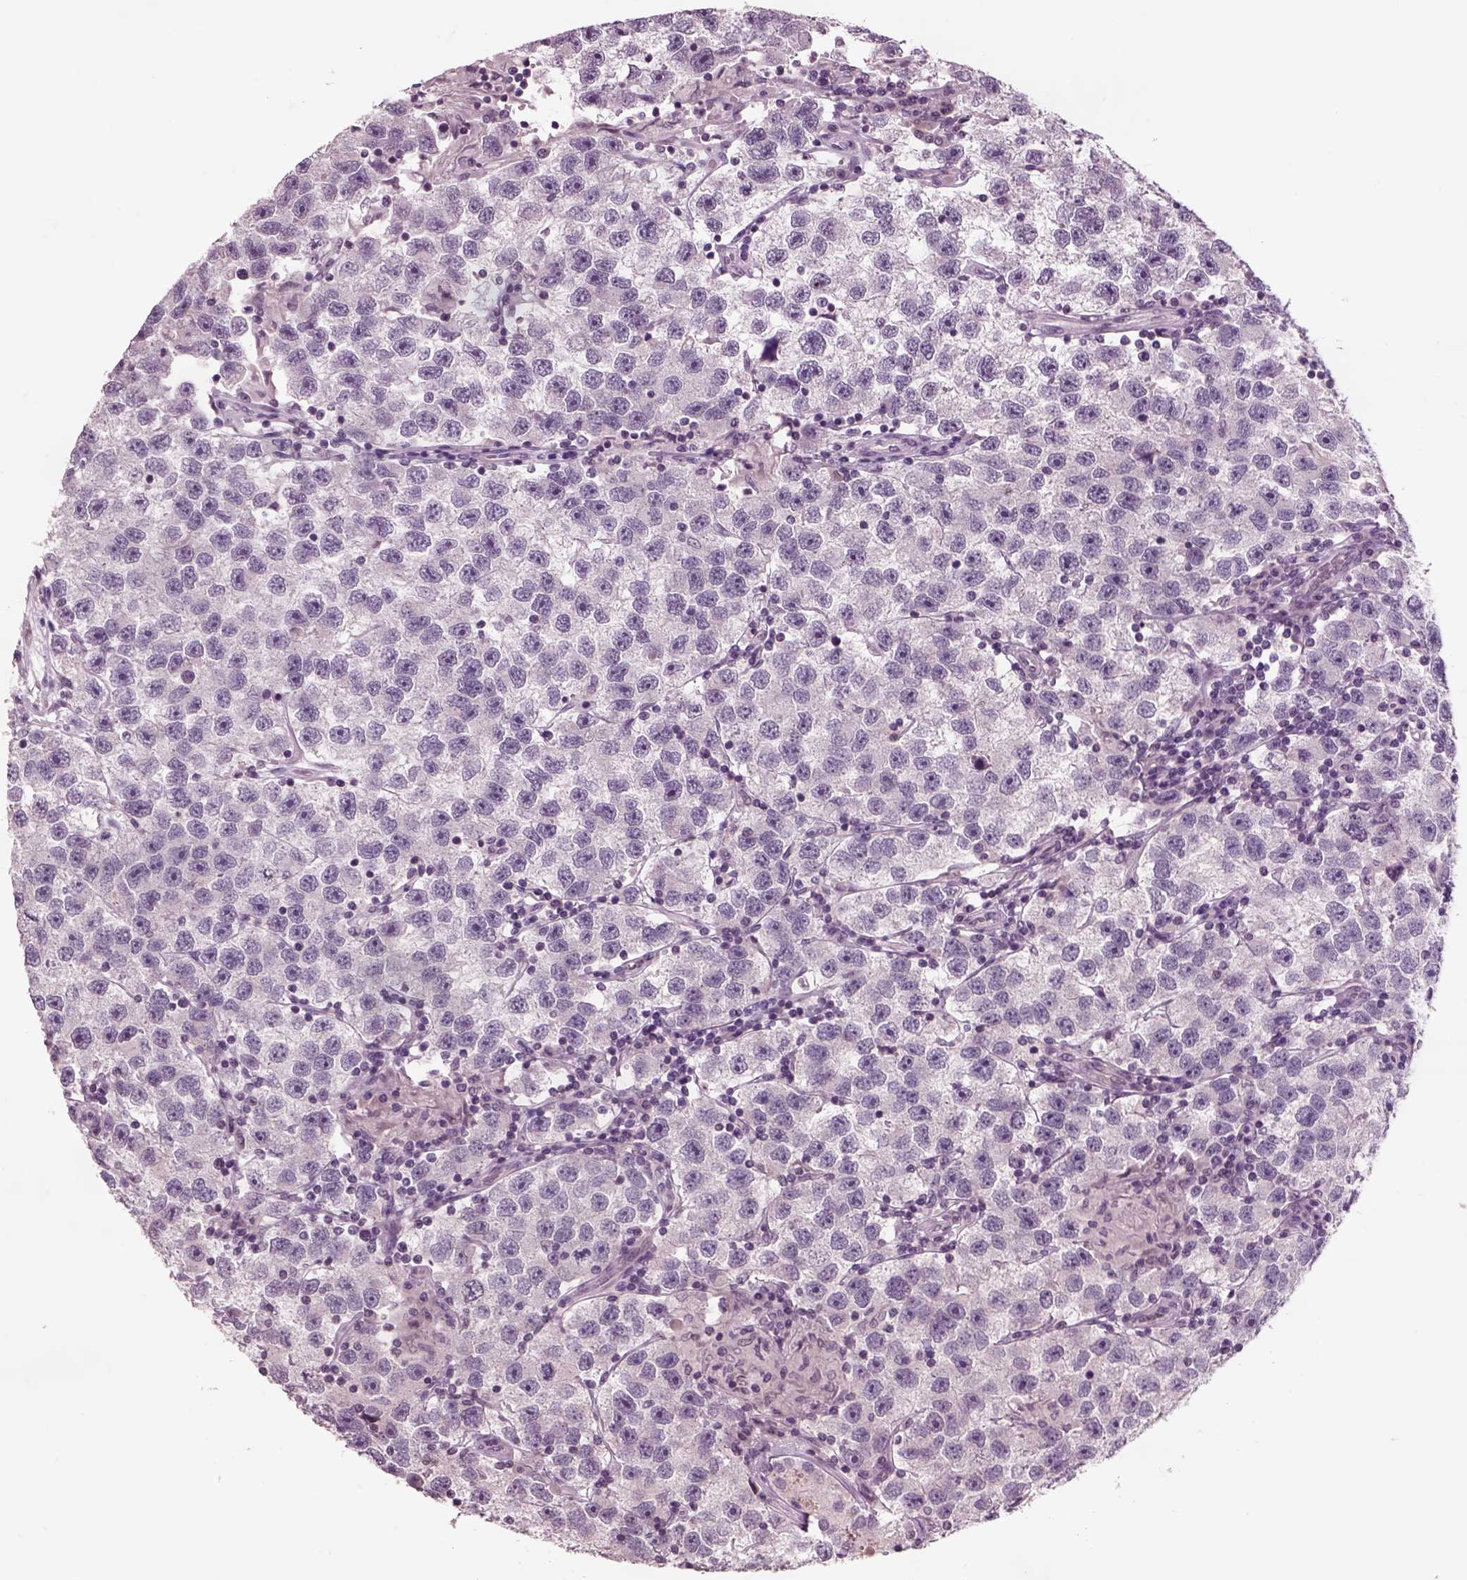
{"staining": {"intensity": "negative", "quantity": "none", "location": "none"}, "tissue": "testis cancer", "cell_type": "Tumor cells", "image_type": "cancer", "snomed": [{"axis": "morphology", "description": "Seminoma, NOS"}, {"axis": "topography", "description": "Testis"}], "caption": "DAB immunohistochemical staining of human testis cancer demonstrates no significant expression in tumor cells.", "gene": "CHGB", "patient": {"sex": "male", "age": 26}}